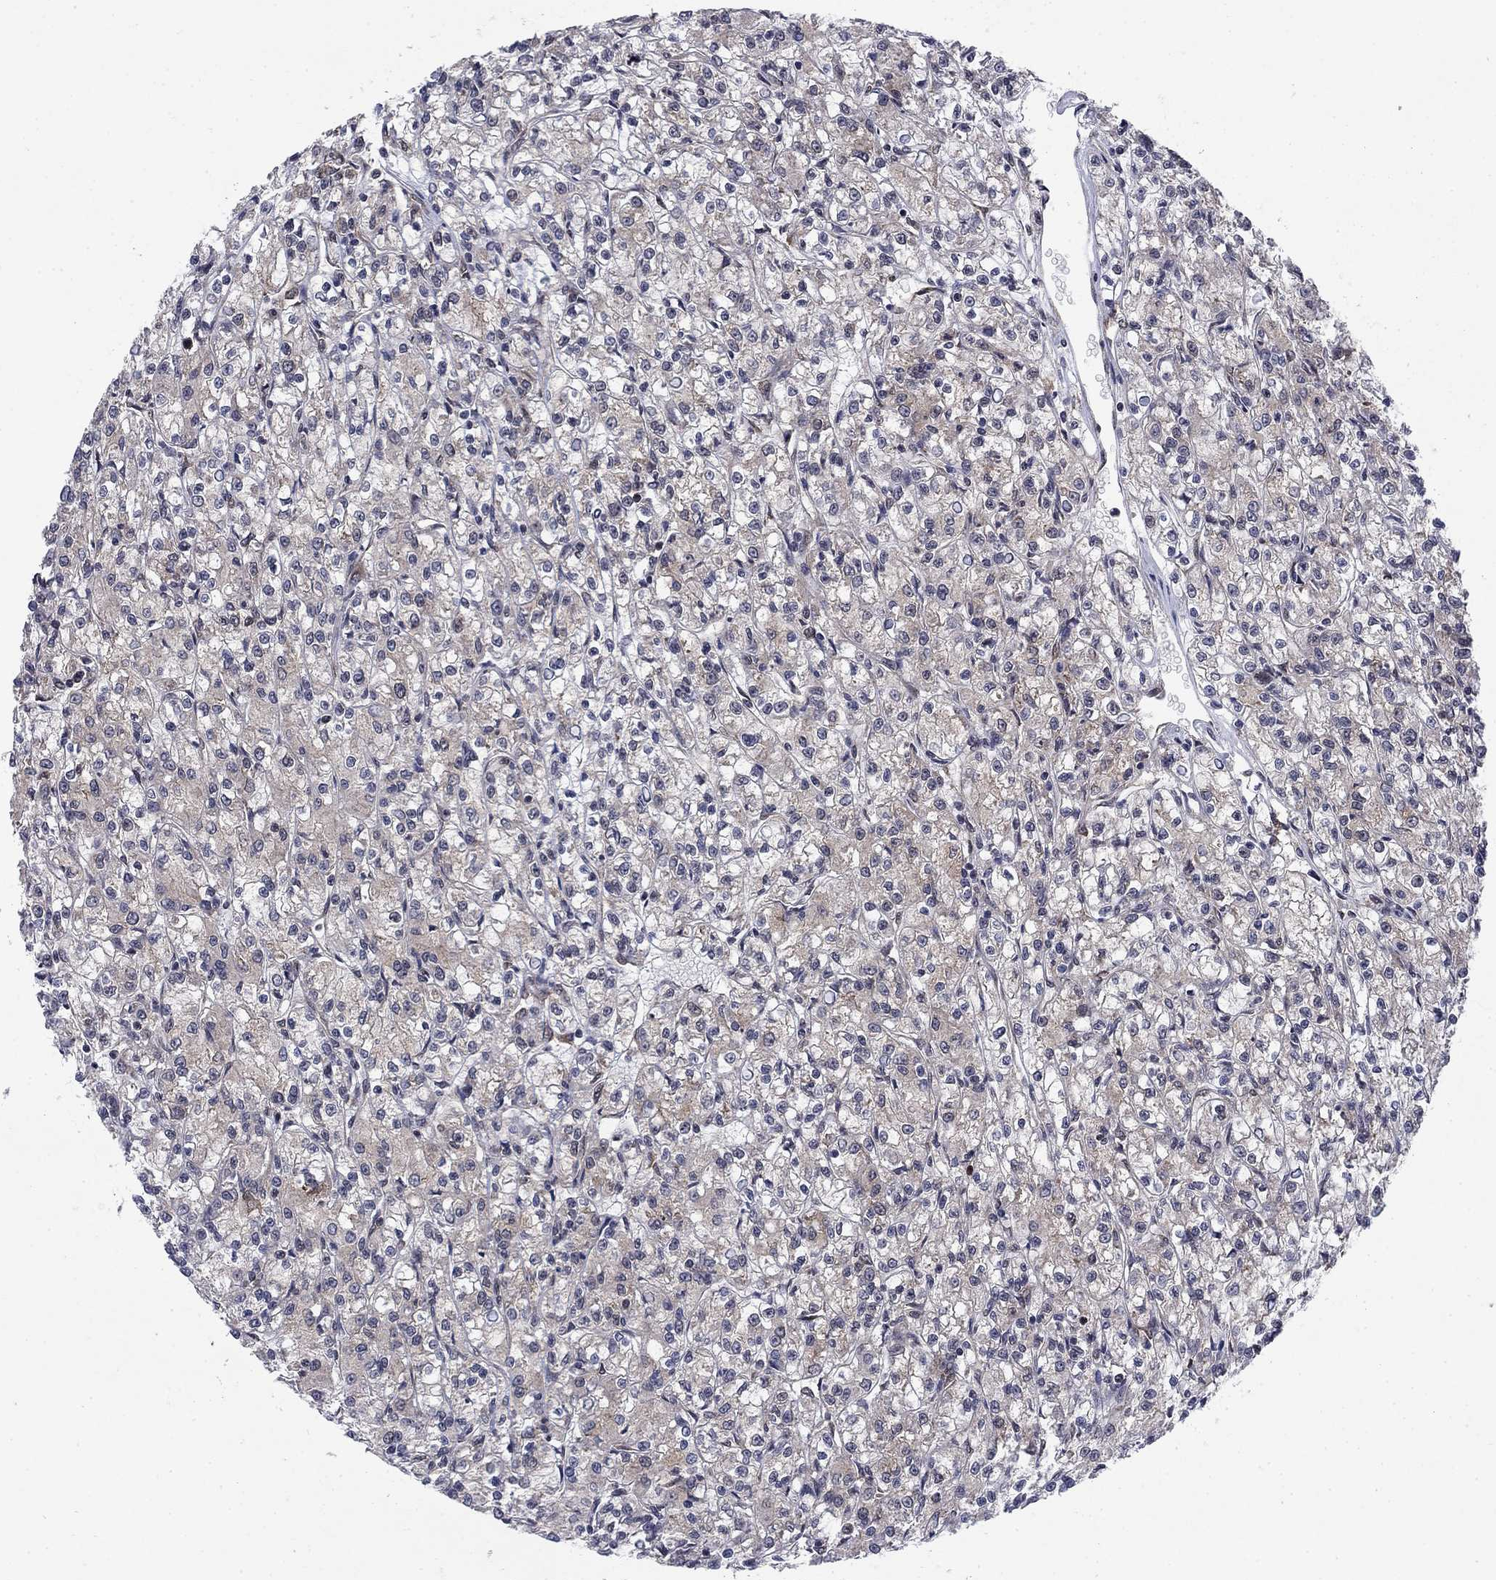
{"staining": {"intensity": "negative", "quantity": "none", "location": "none"}, "tissue": "renal cancer", "cell_type": "Tumor cells", "image_type": "cancer", "snomed": [{"axis": "morphology", "description": "Adenocarcinoma, NOS"}, {"axis": "topography", "description": "Kidney"}], "caption": "This photomicrograph is of renal cancer stained with immunohistochemistry (IHC) to label a protein in brown with the nuclei are counter-stained blue. There is no positivity in tumor cells.", "gene": "DNAJA1", "patient": {"sex": "female", "age": 59}}